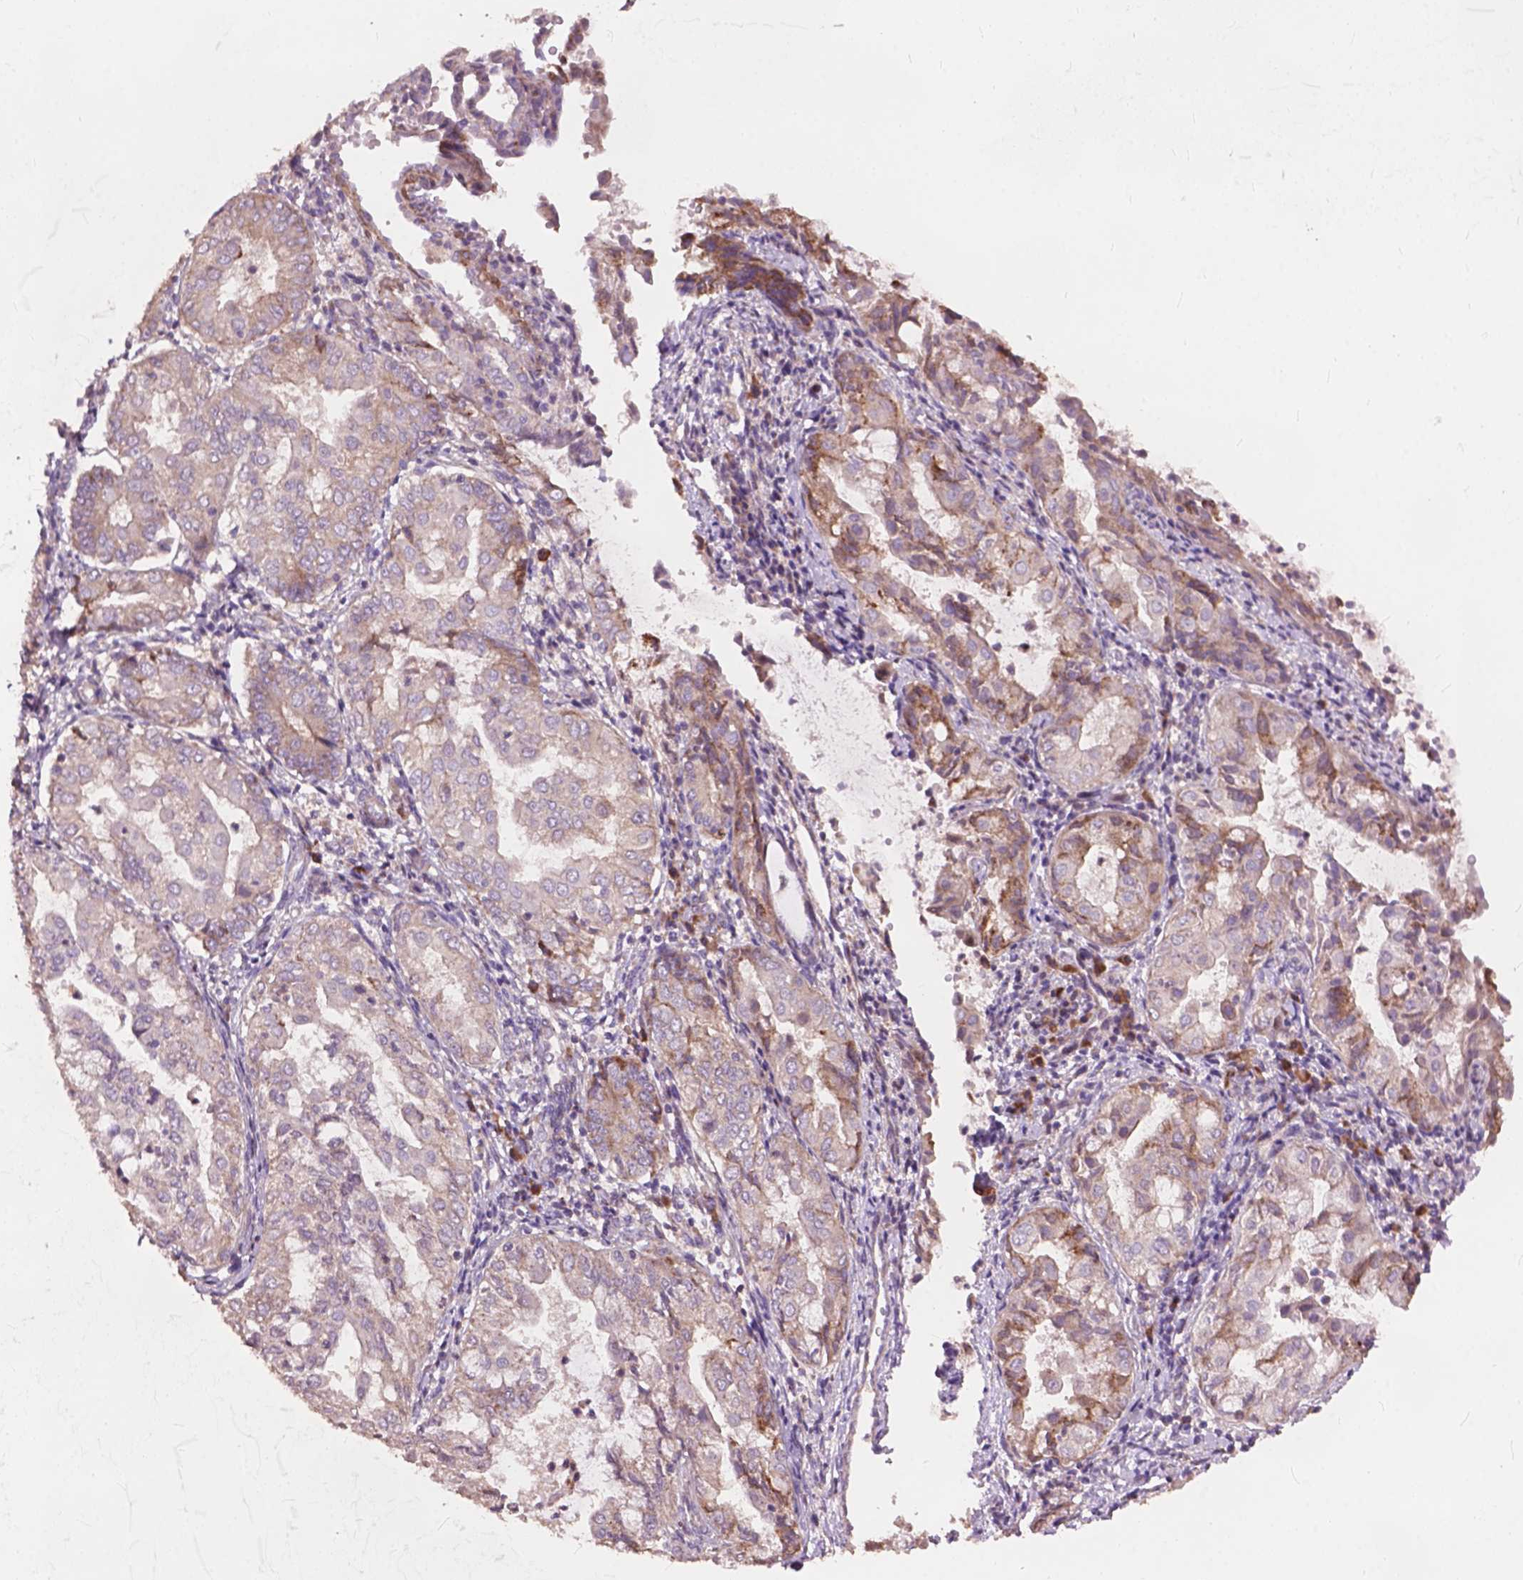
{"staining": {"intensity": "moderate", "quantity": "<25%", "location": "cytoplasmic/membranous"}, "tissue": "endometrial cancer", "cell_type": "Tumor cells", "image_type": "cancer", "snomed": [{"axis": "morphology", "description": "Adenocarcinoma, NOS"}, {"axis": "topography", "description": "Endometrium"}], "caption": "Tumor cells demonstrate low levels of moderate cytoplasmic/membranous staining in approximately <25% of cells in human endometrial cancer (adenocarcinoma). (IHC, brightfield microscopy, high magnification).", "gene": "FNIP1", "patient": {"sex": "female", "age": 68}}